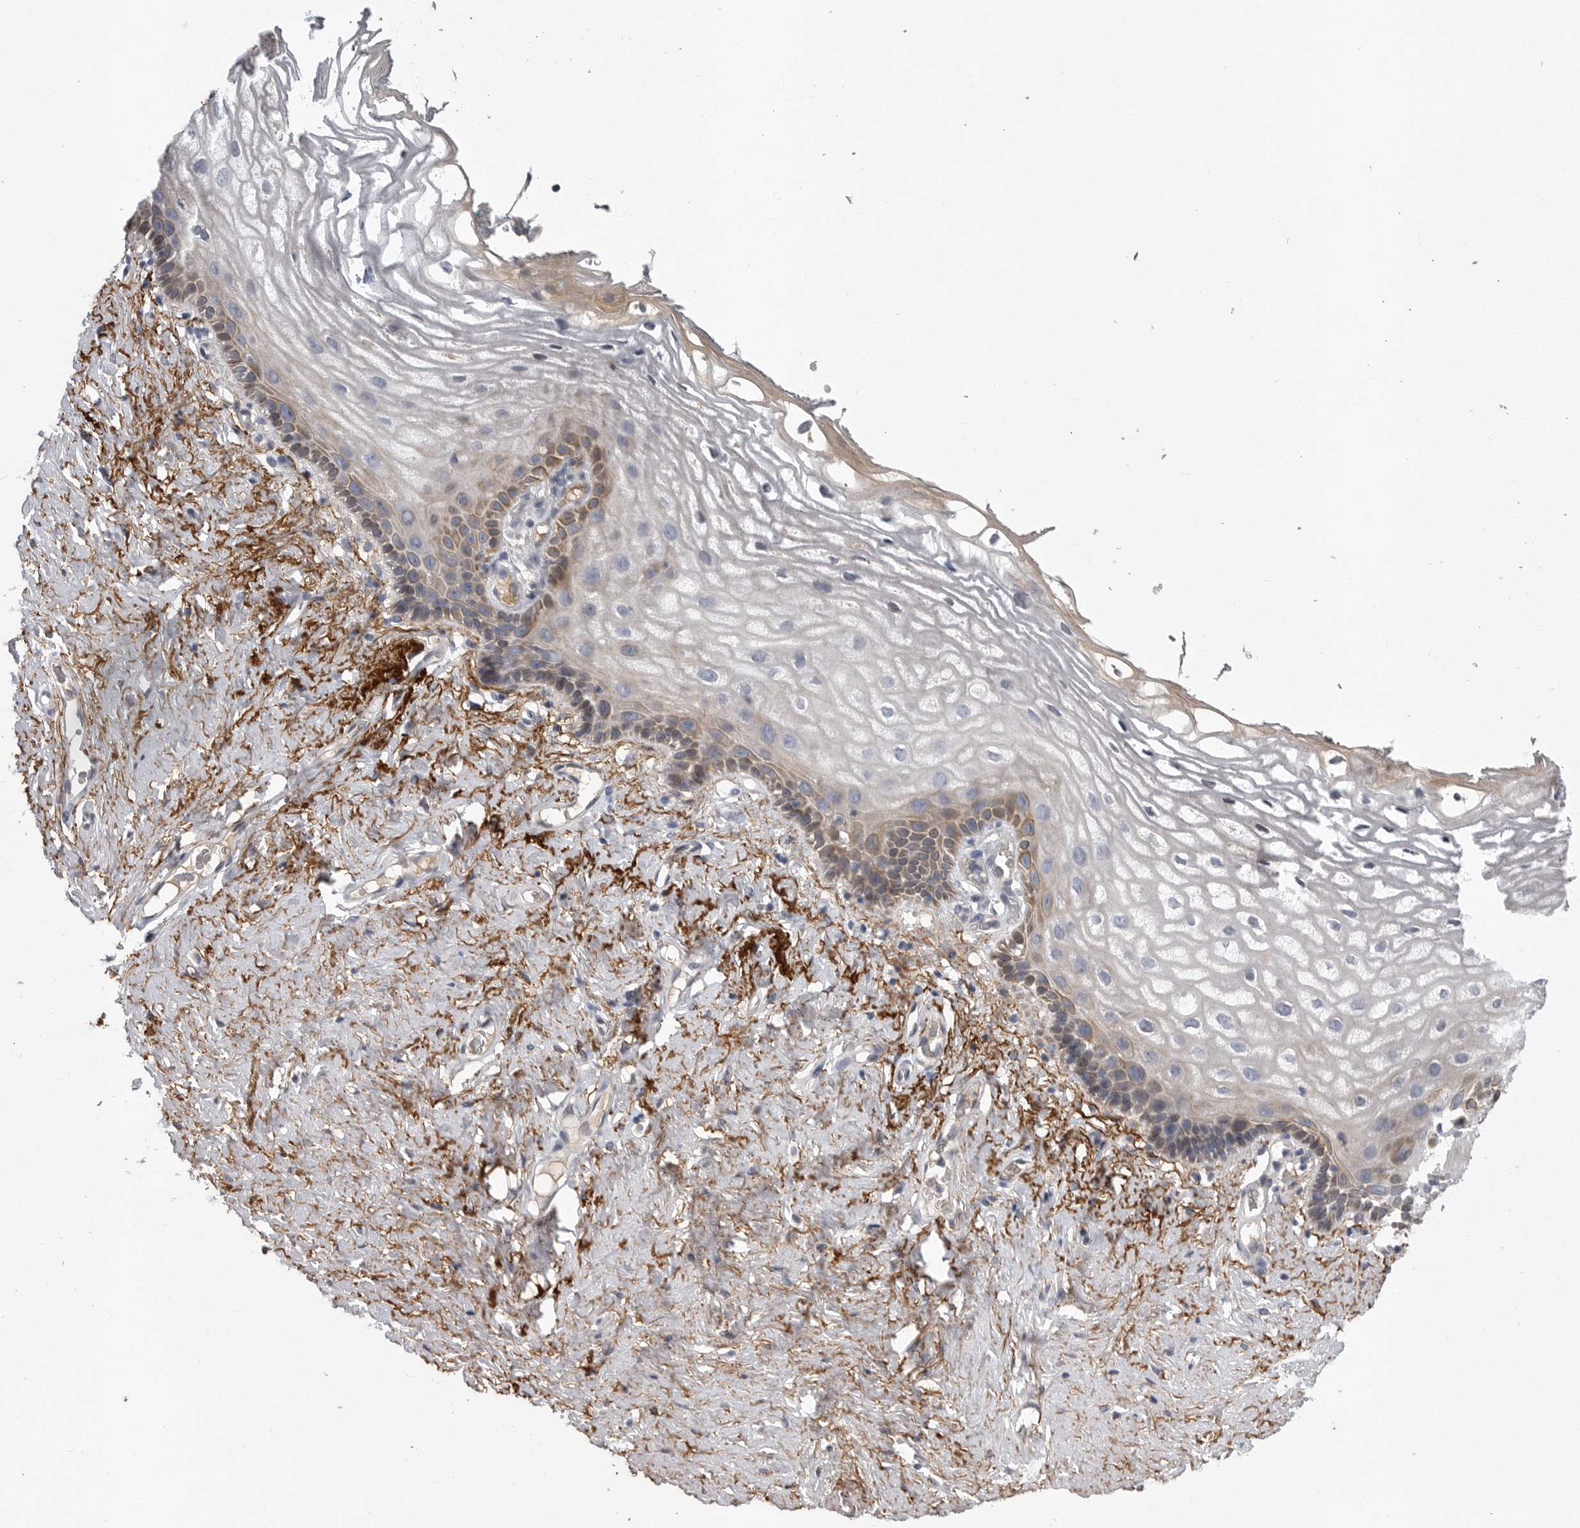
{"staining": {"intensity": "moderate", "quantity": "<25%", "location": "cytoplasmic/membranous"}, "tissue": "vagina", "cell_type": "Squamous epithelial cells", "image_type": "normal", "snomed": [{"axis": "morphology", "description": "Normal tissue, NOS"}, {"axis": "morphology", "description": "Adenocarcinoma, NOS"}, {"axis": "topography", "description": "Rectum"}, {"axis": "topography", "description": "Vagina"}], "caption": "Benign vagina displays moderate cytoplasmic/membranous positivity in approximately <25% of squamous epithelial cells (Stains: DAB (3,3'-diaminobenzidine) in brown, nuclei in blue, Microscopy: brightfield microscopy at high magnification)..", "gene": "CRP", "patient": {"sex": "female", "age": 71}}